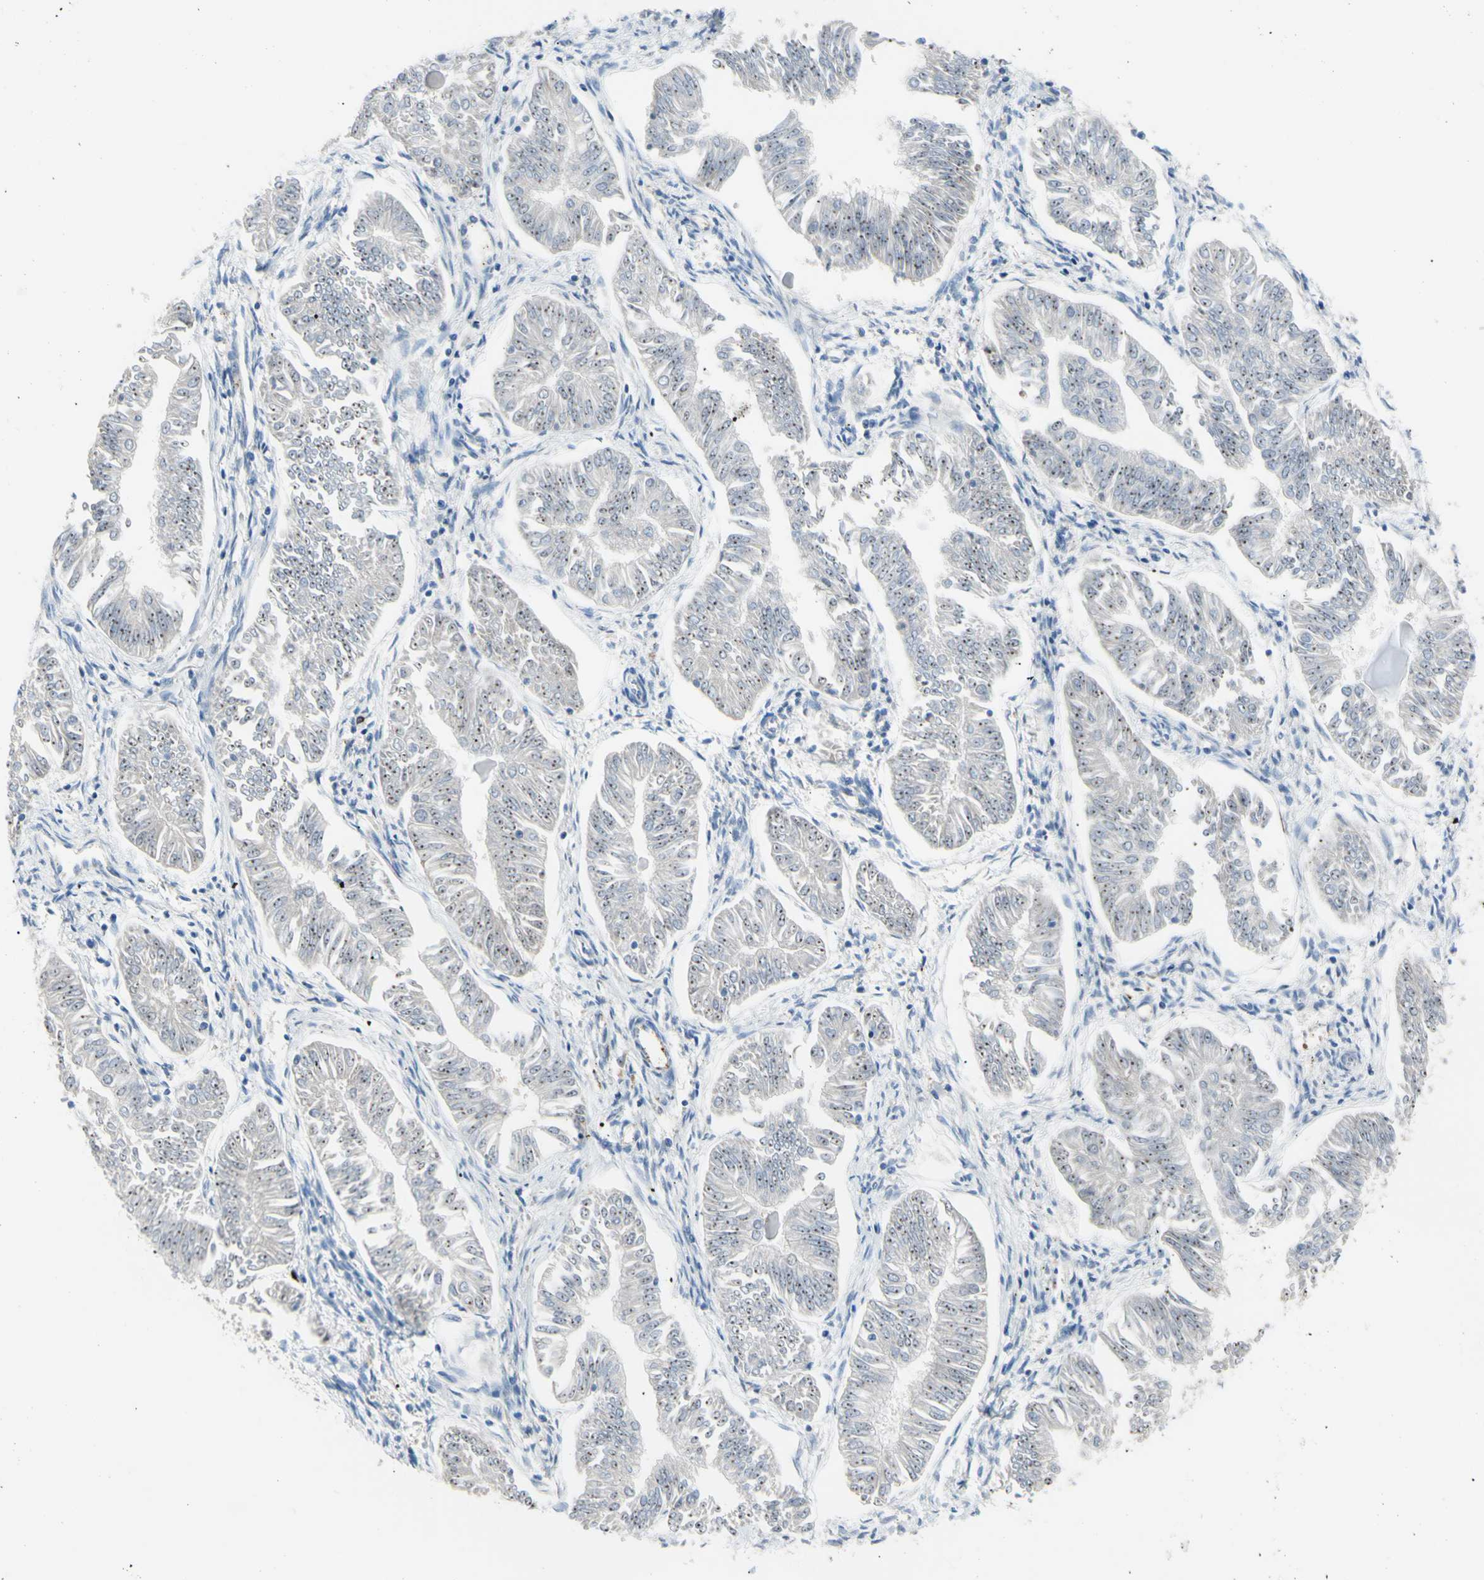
{"staining": {"intensity": "moderate", "quantity": ">75%", "location": "nuclear"}, "tissue": "endometrial cancer", "cell_type": "Tumor cells", "image_type": "cancer", "snomed": [{"axis": "morphology", "description": "Adenocarcinoma, NOS"}, {"axis": "topography", "description": "Endometrium"}], "caption": "A micrograph showing moderate nuclear staining in approximately >75% of tumor cells in adenocarcinoma (endometrial), as visualized by brown immunohistochemical staining.", "gene": "USP9X", "patient": {"sex": "female", "age": 53}}